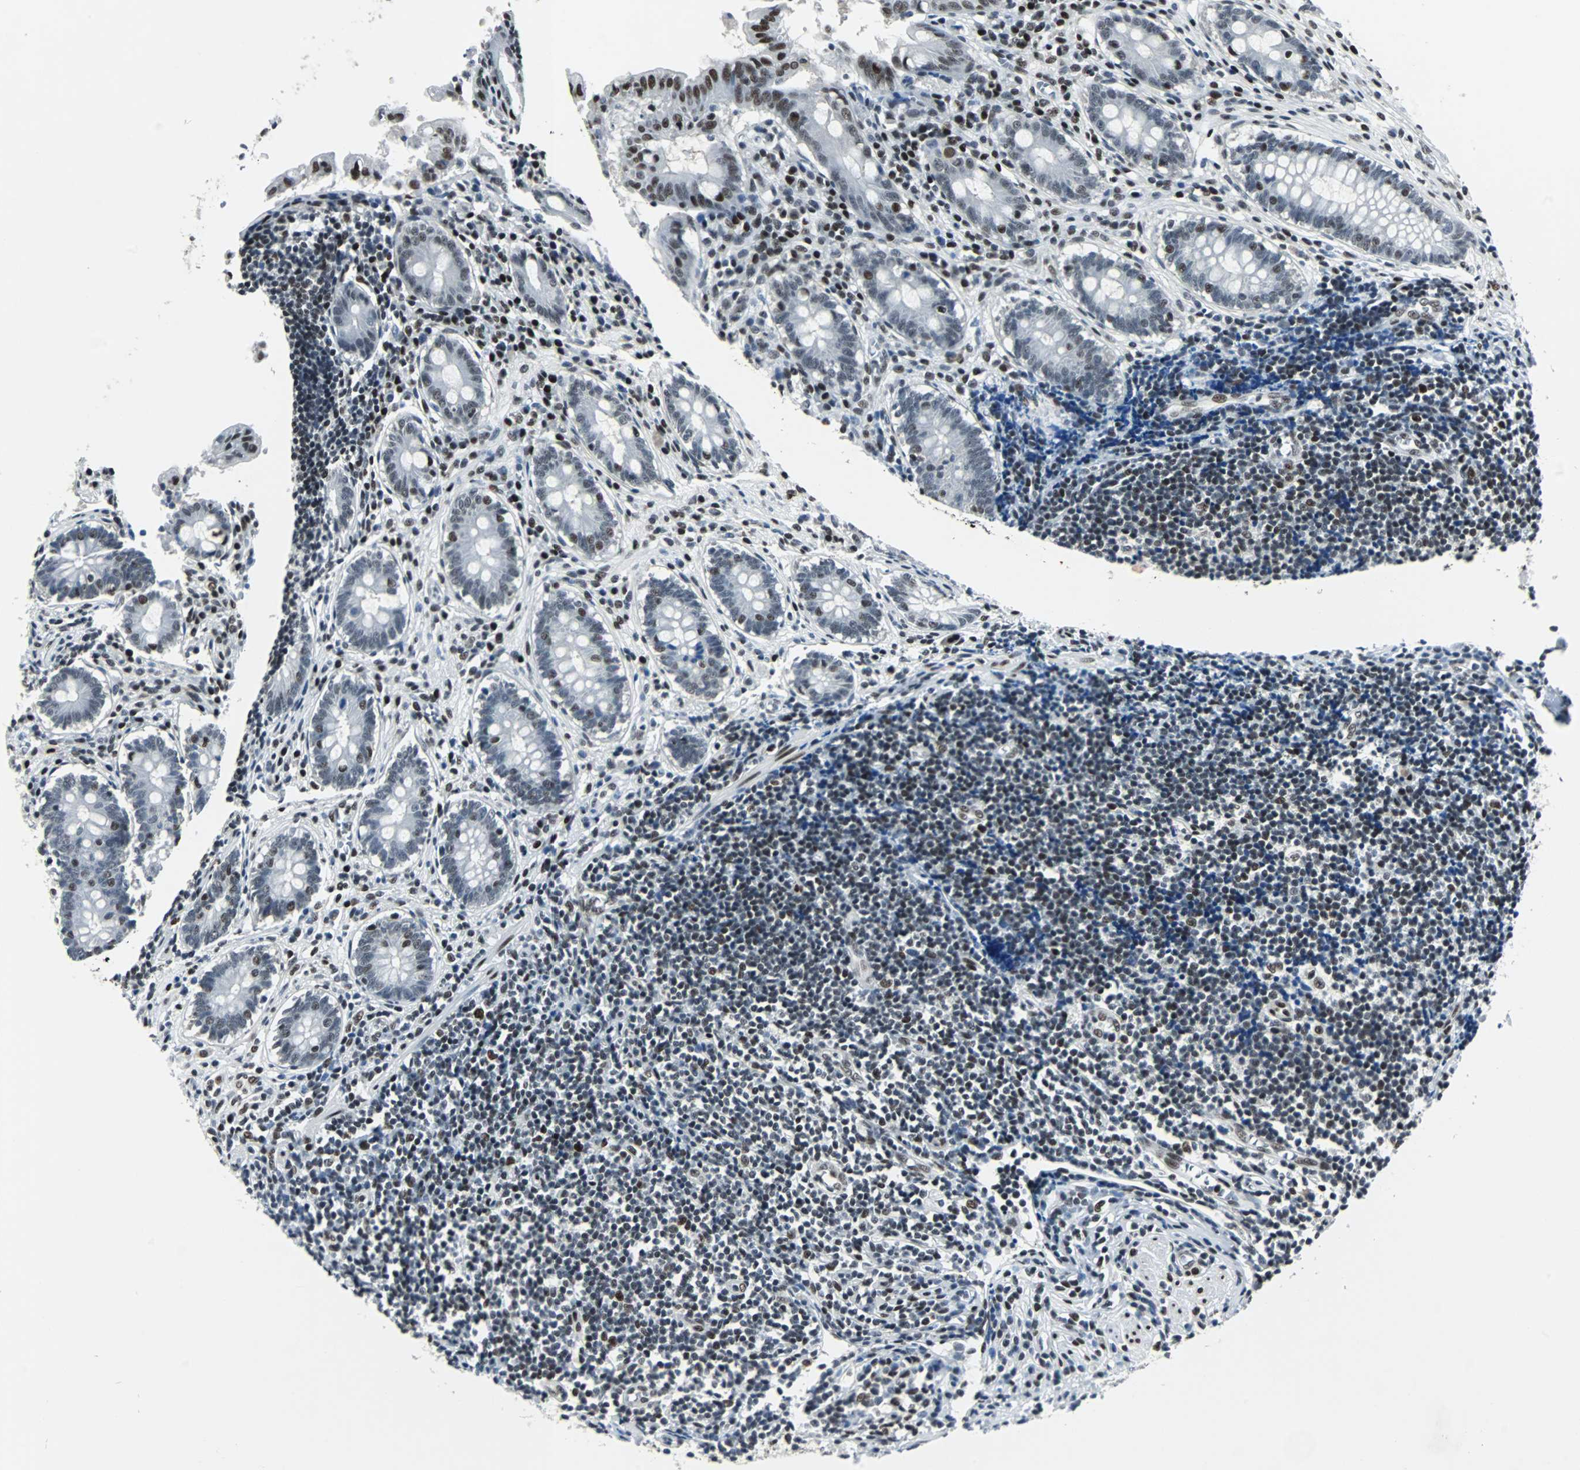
{"staining": {"intensity": "strong", "quantity": "25%-75%", "location": "nuclear"}, "tissue": "appendix", "cell_type": "Glandular cells", "image_type": "normal", "snomed": [{"axis": "morphology", "description": "Normal tissue, NOS"}, {"axis": "topography", "description": "Appendix"}], "caption": "Appendix stained with immunohistochemistry (IHC) demonstrates strong nuclear positivity in approximately 25%-75% of glandular cells.", "gene": "MEF2D", "patient": {"sex": "female", "age": 50}}